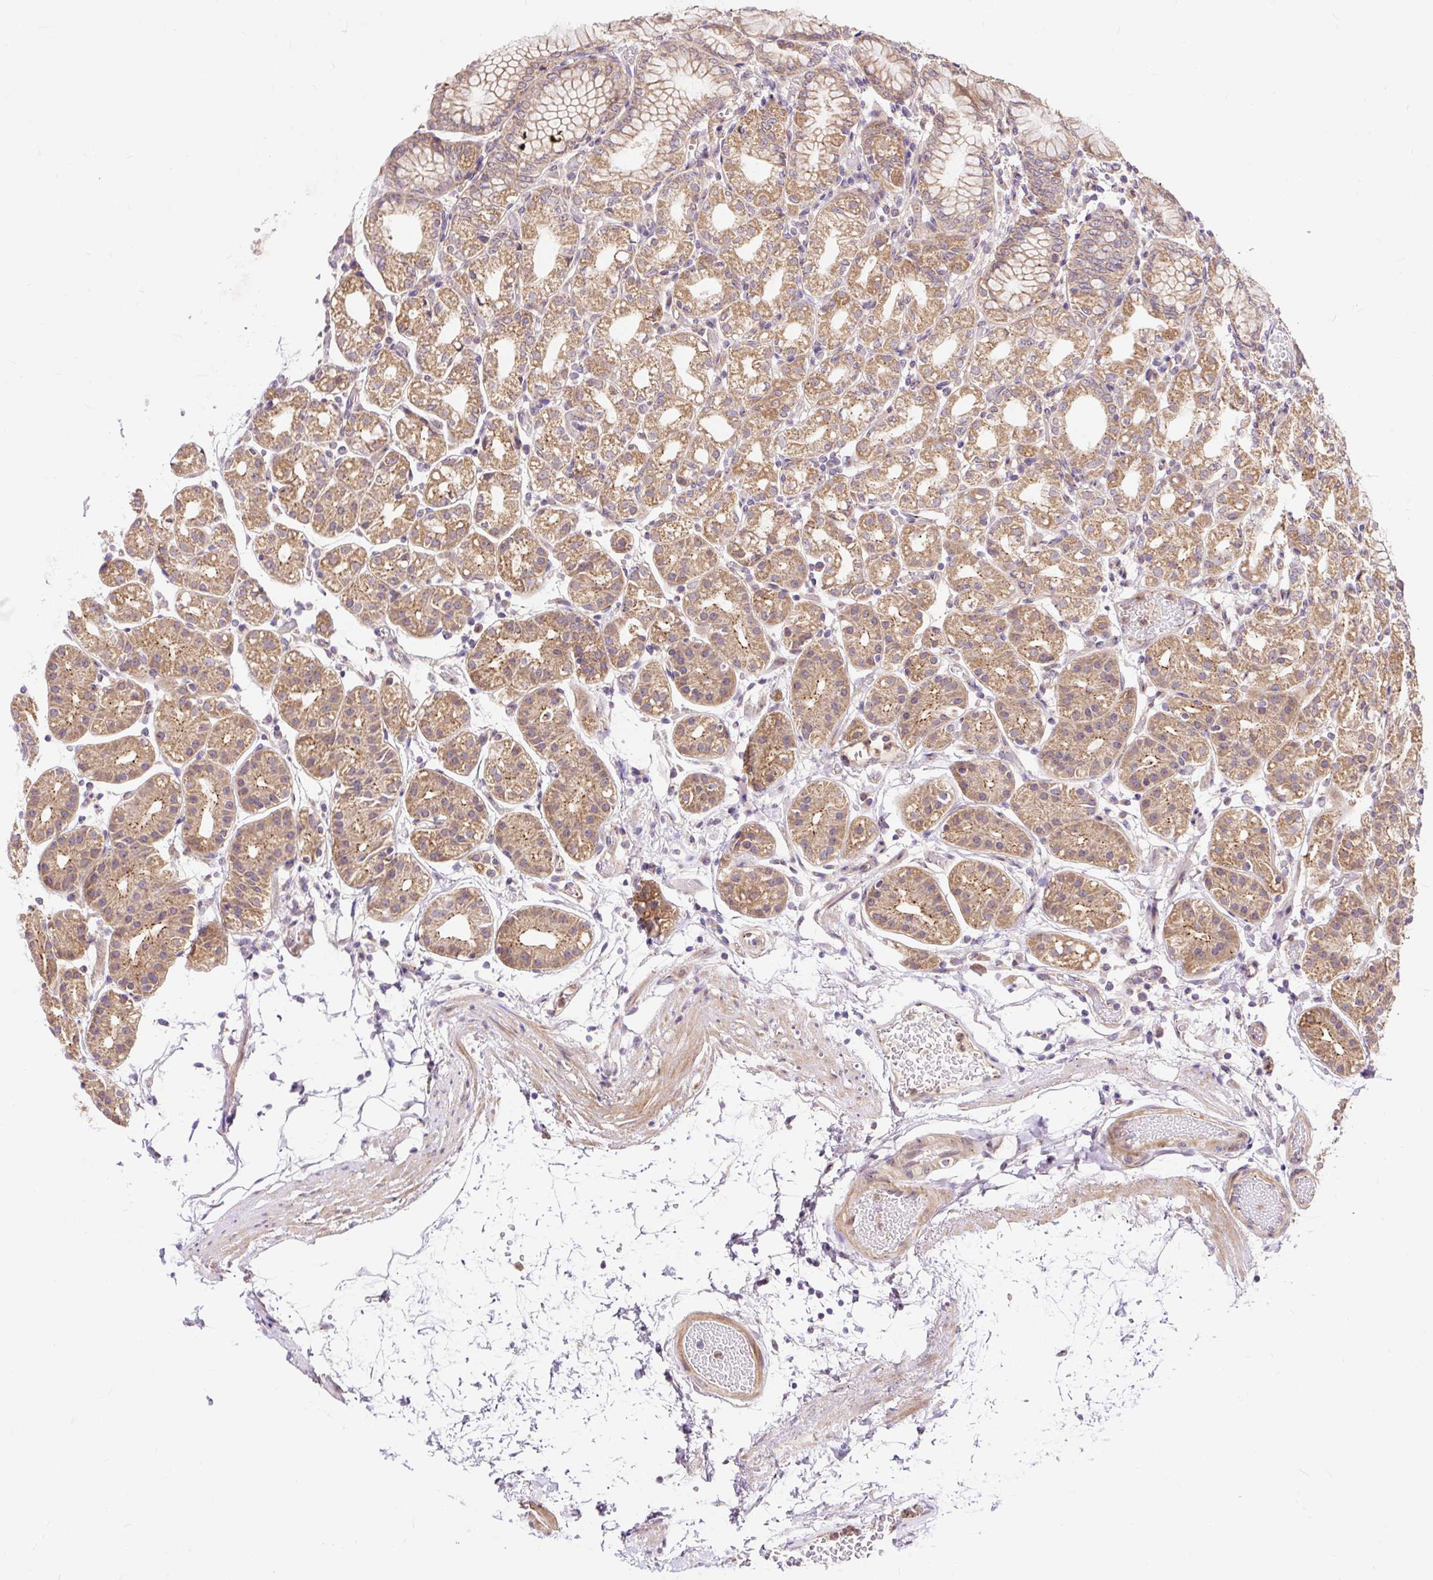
{"staining": {"intensity": "moderate", "quantity": ">75%", "location": "cytoplasmic/membranous"}, "tissue": "stomach", "cell_type": "Glandular cells", "image_type": "normal", "snomed": [{"axis": "morphology", "description": "Normal tissue, NOS"}, {"axis": "topography", "description": "Stomach"}], "caption": "Stomach stained with DAB immunohistochemistry demonstrates medium levels of moderate cytoplasmic/membranous positivity in approximately >75% of glandular cells.", "gene": "TRIAP1", "patient": {"sex": "female", "age": 57}}